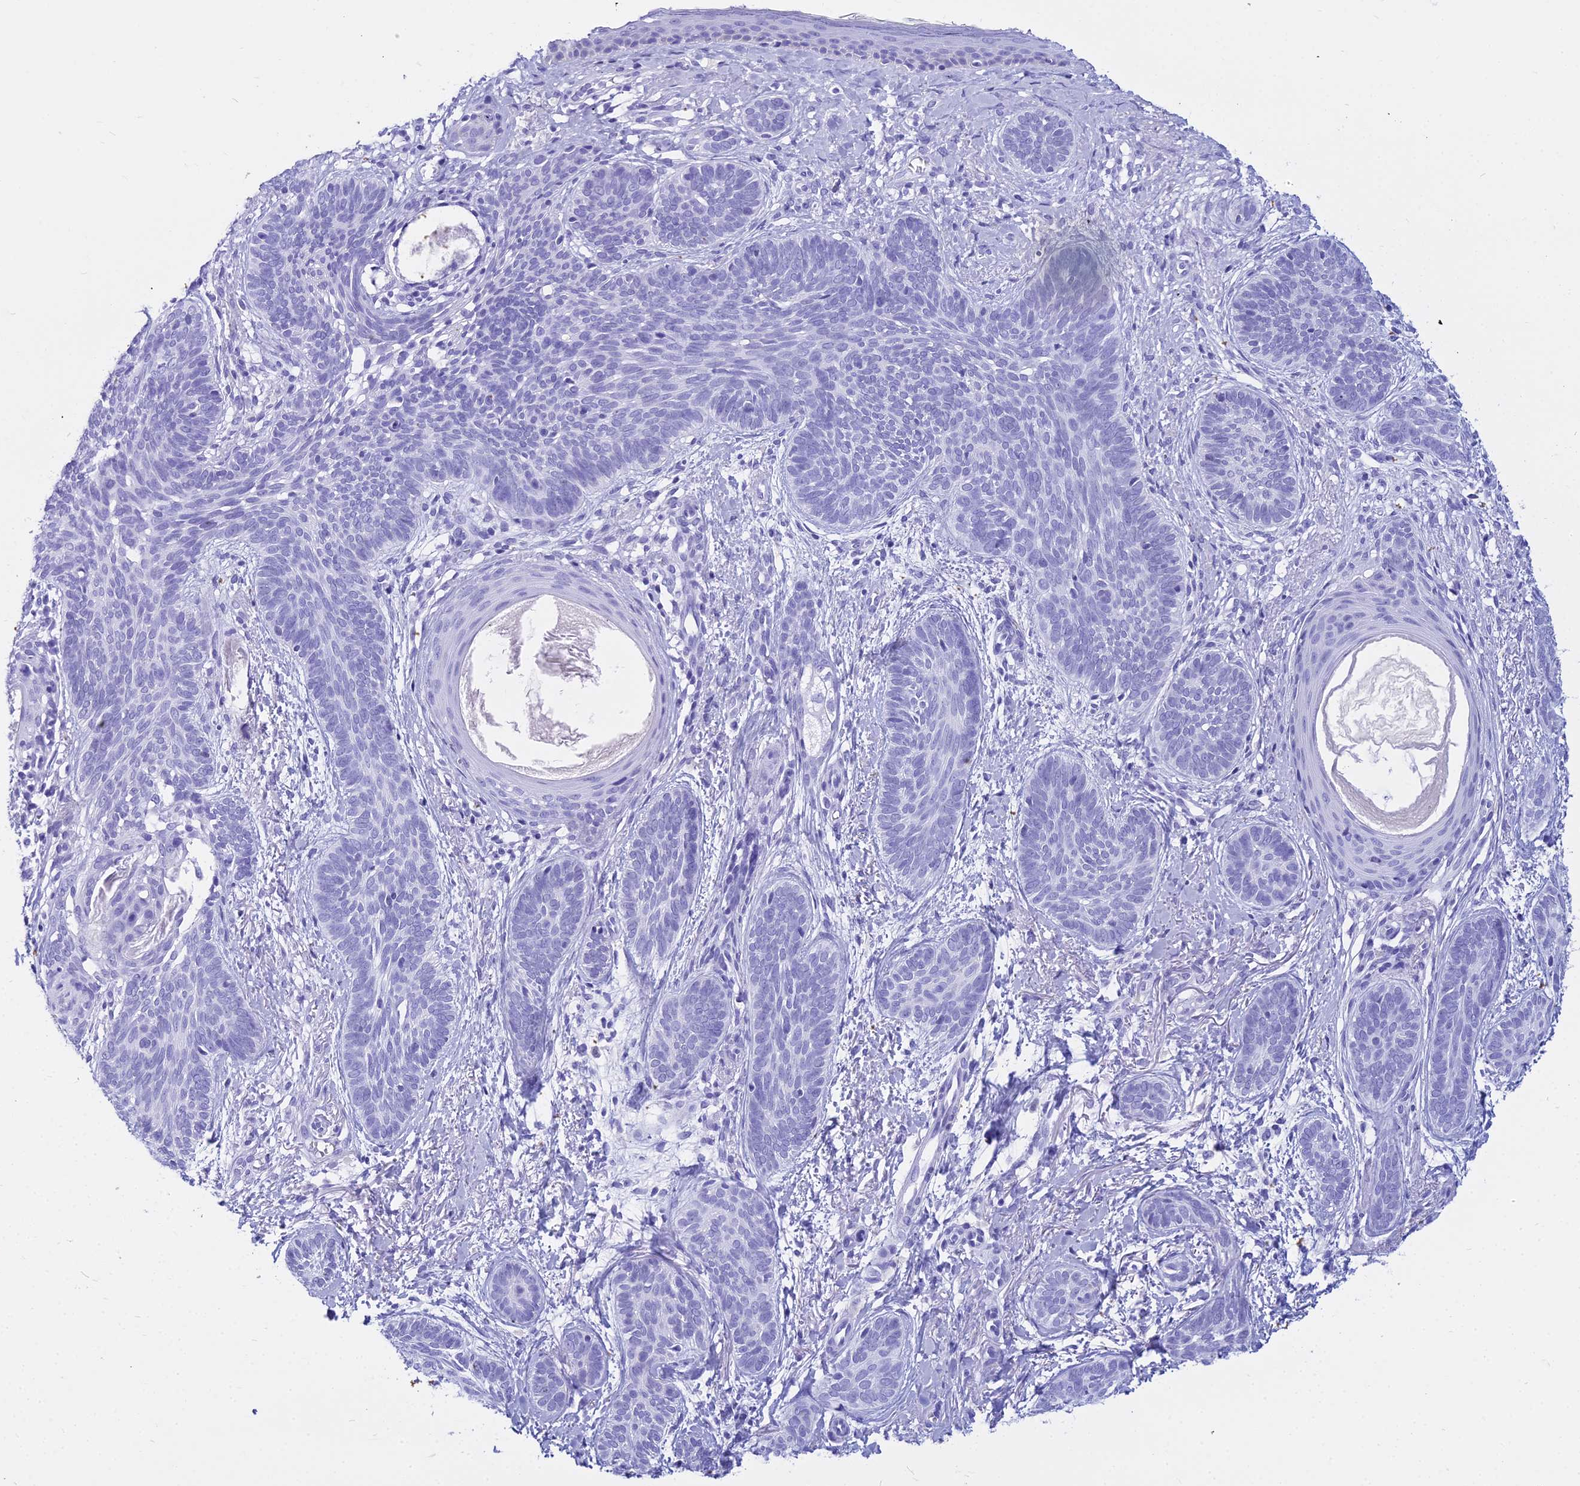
{"staining": {"intensity": "negative", "quantity": "none", "location": "none"}, "tissue": "skin cancer", "cell_type": "Tumor cells", "image_type": "cancer", "snomed": [{"axis": "morphology", "description": "Basal cell carcinoma"}, {"axis": "topography", "description": "Skin"}], "caption": "High power microscopy histopathology image of an immunohistochemistry histopathology image of skin cancer (basal cell carcinoma), revealing no significant positivity in tumor cells.", "gene": "ZNF442", "patient": {"sex": "female", "age": 81}}